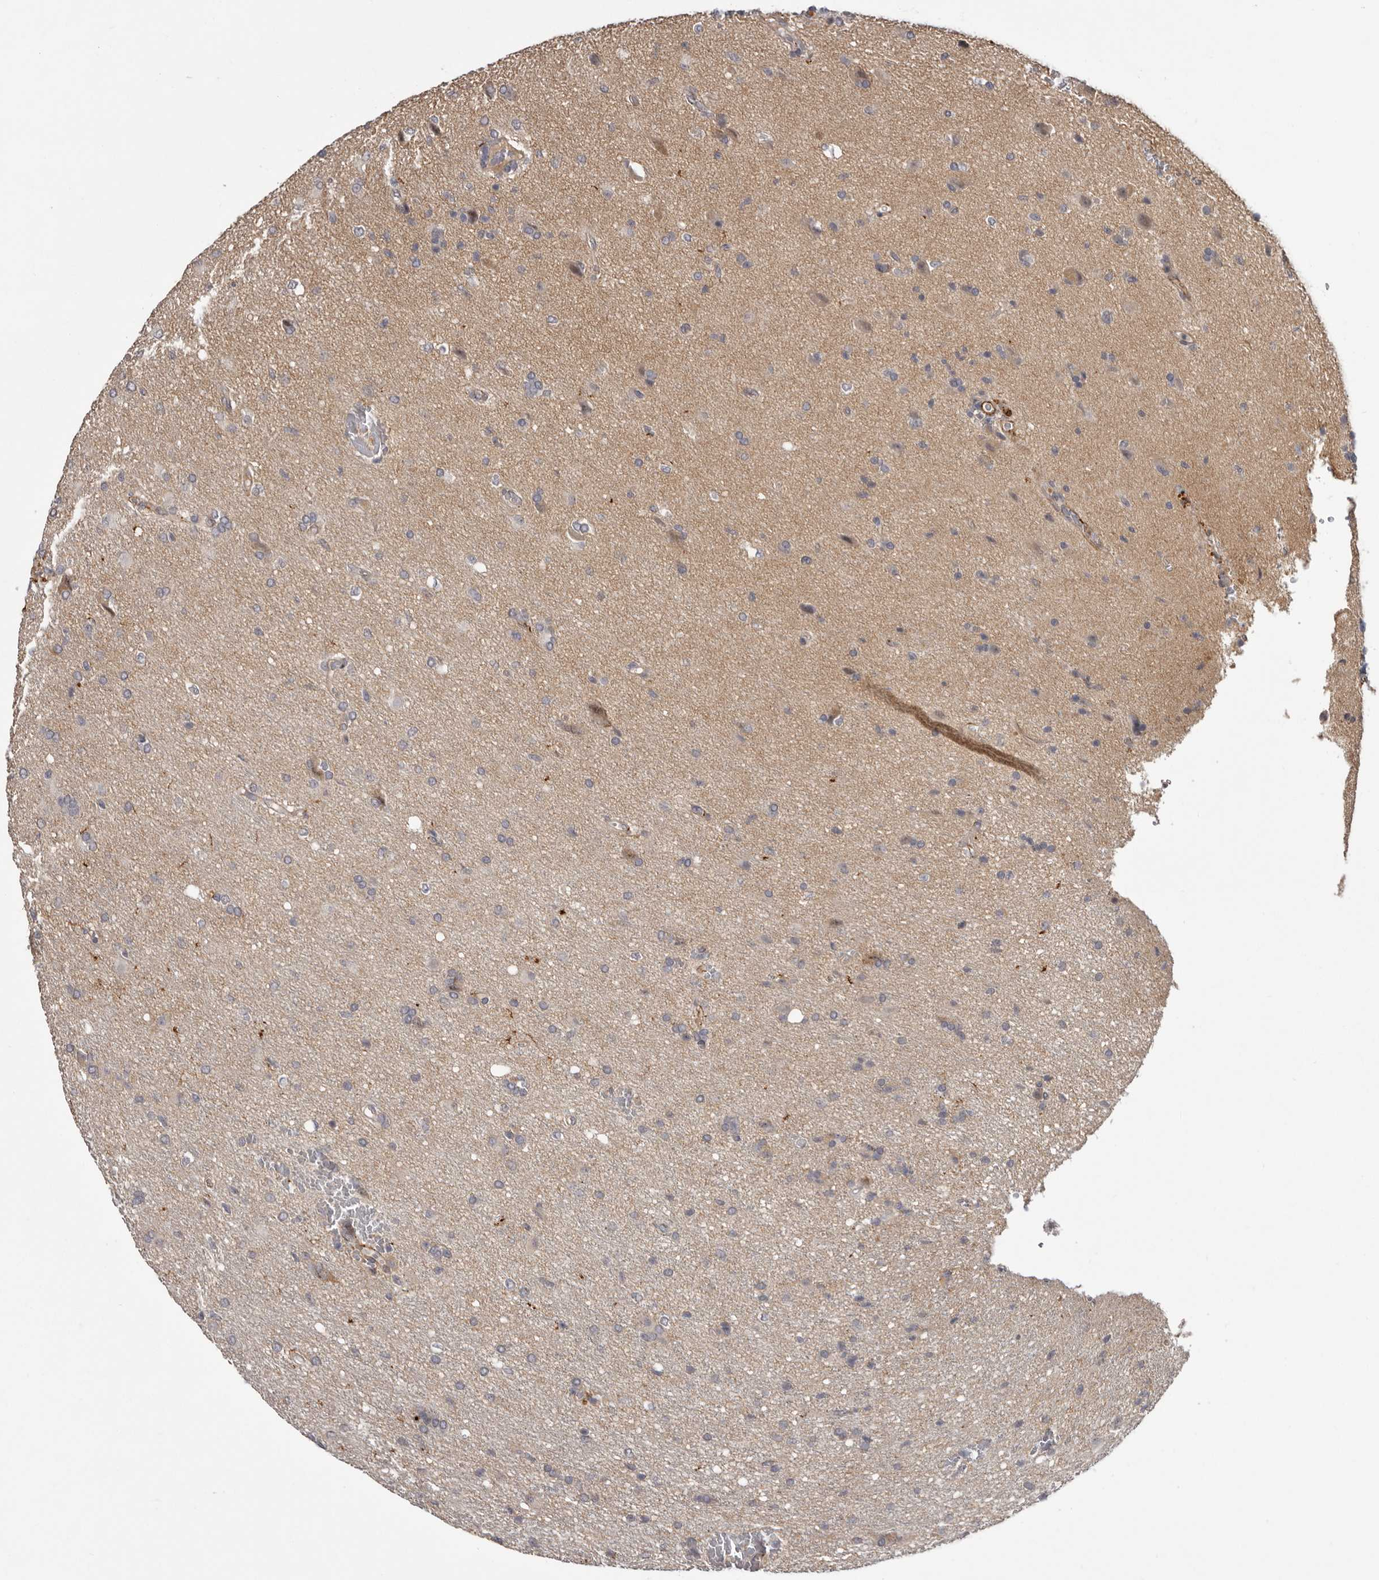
{"staining": {"intensity": "moderate", "quantity": "<25%", "location": "nuclear"}, "tissue": "glioma", "cell_type": "Tumor cells", "image_type": "cancer", "snomed": [{"axis": "morphology", "description": "Glioma, malignant, High grade"}, {"axis": "topography", "description": "Brain"}], "caption": "About <25% of tumor cells in glioma display moderate nuclear protein expression as visualized by brown immunohistochemical staining.", "gene": "CDCA8", "patient": {"sex": "female", "age": 57}}